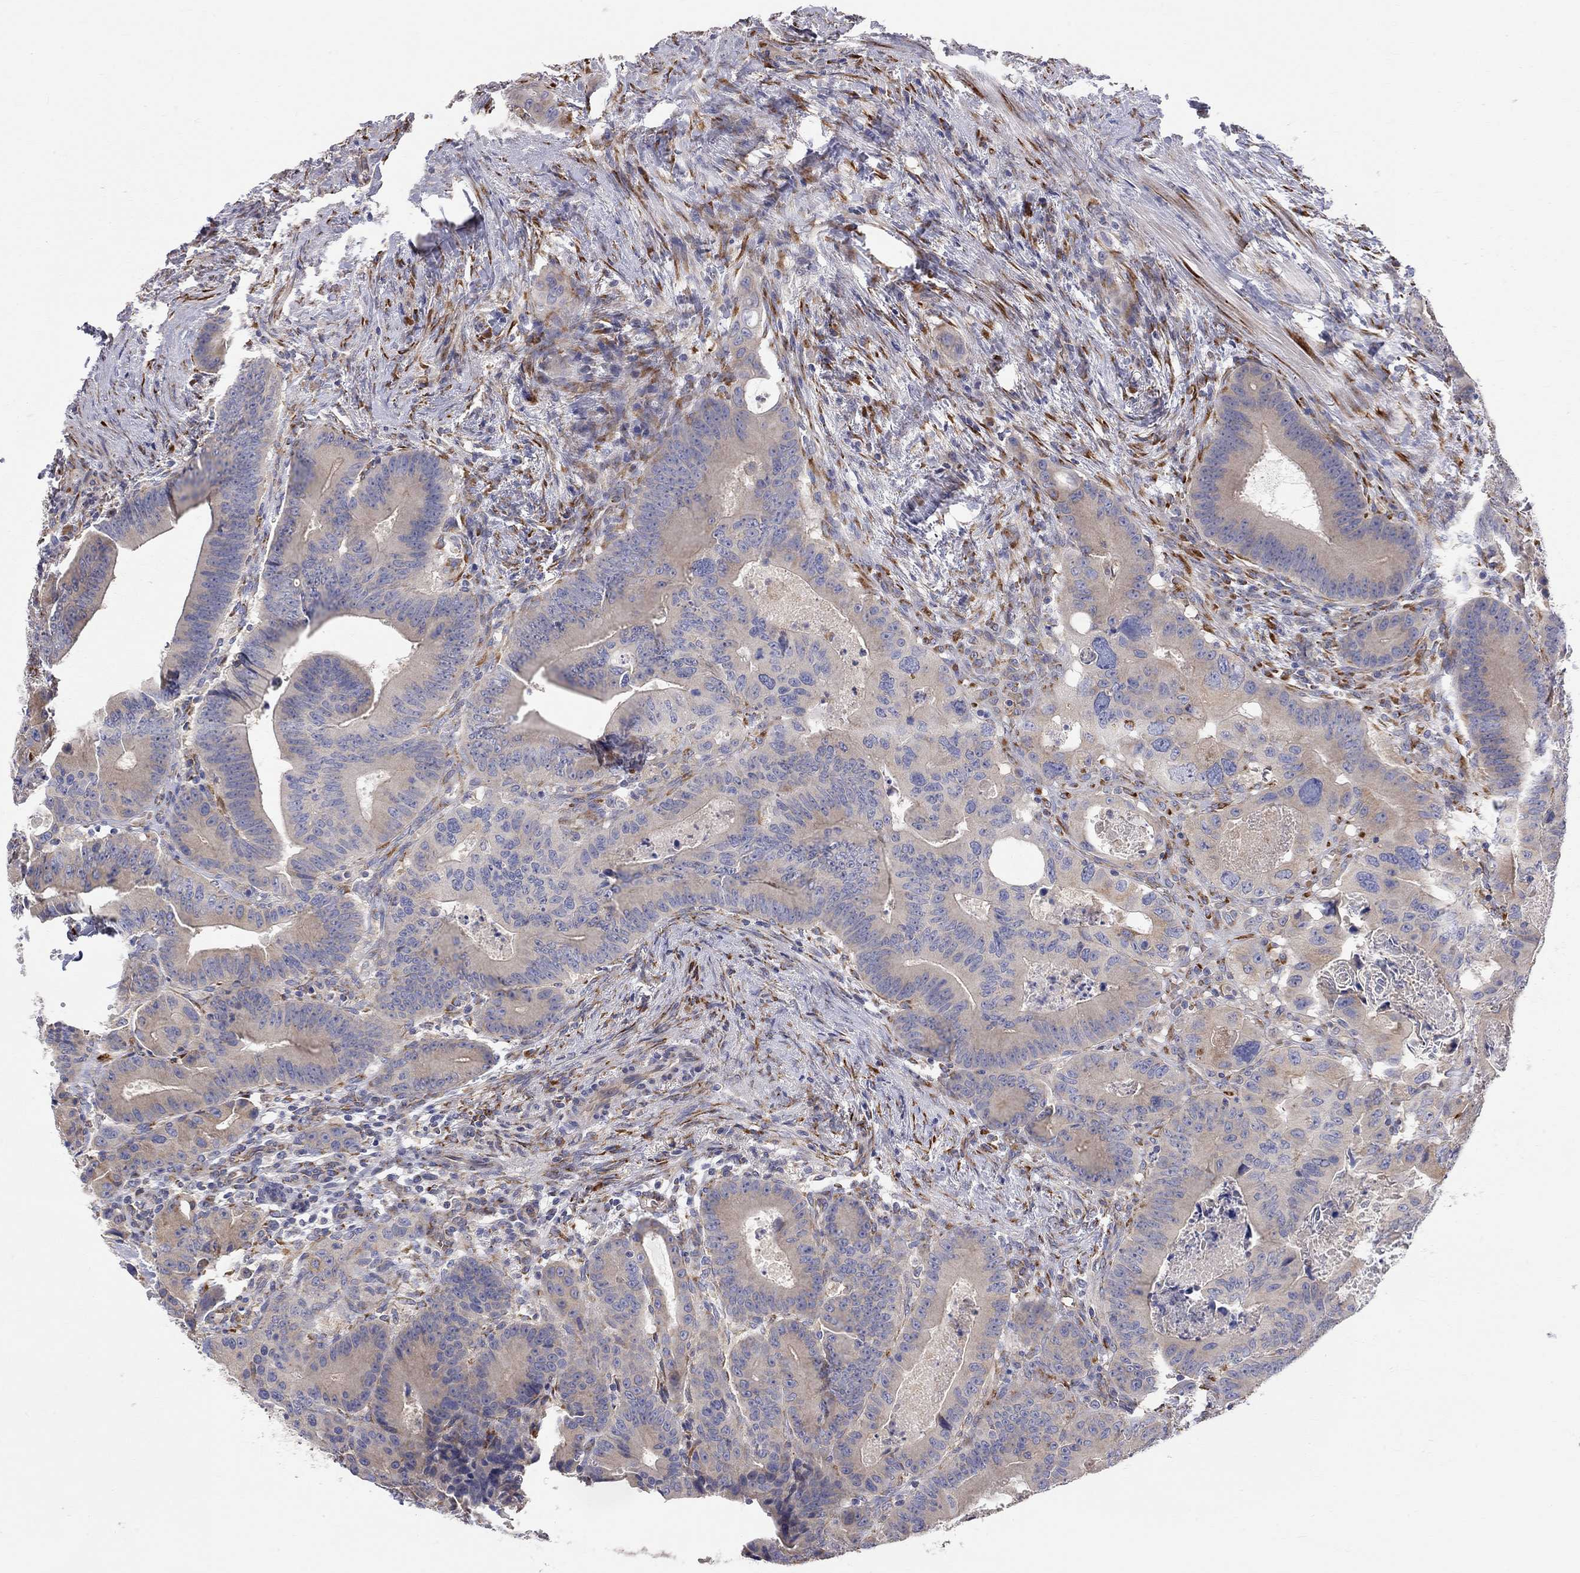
{"staining": {"intensity": "moderate", "quantity": "<25%", "location": "cytoplasmic/membranous"}, "tissue": "colorectal cancer", "cell_type": "Tumor cells", "image_type": "cancer", "snomed": [{"axis": "morphology", "description": "Adenocarcinoma, NOS"}, {"axis": "topography", "description": "Rectum"}], "caption": "Colorectal cancer was stained to show a protein in brown. There is low levels of moderate cytoplasmic/membranous expression in about <25% of tumor cells. The protein of interest is shown in brown color, while the nuclei are stained blue.", "gene": "CASTOR1", "patient": {"sex": "male", "age": 64}}